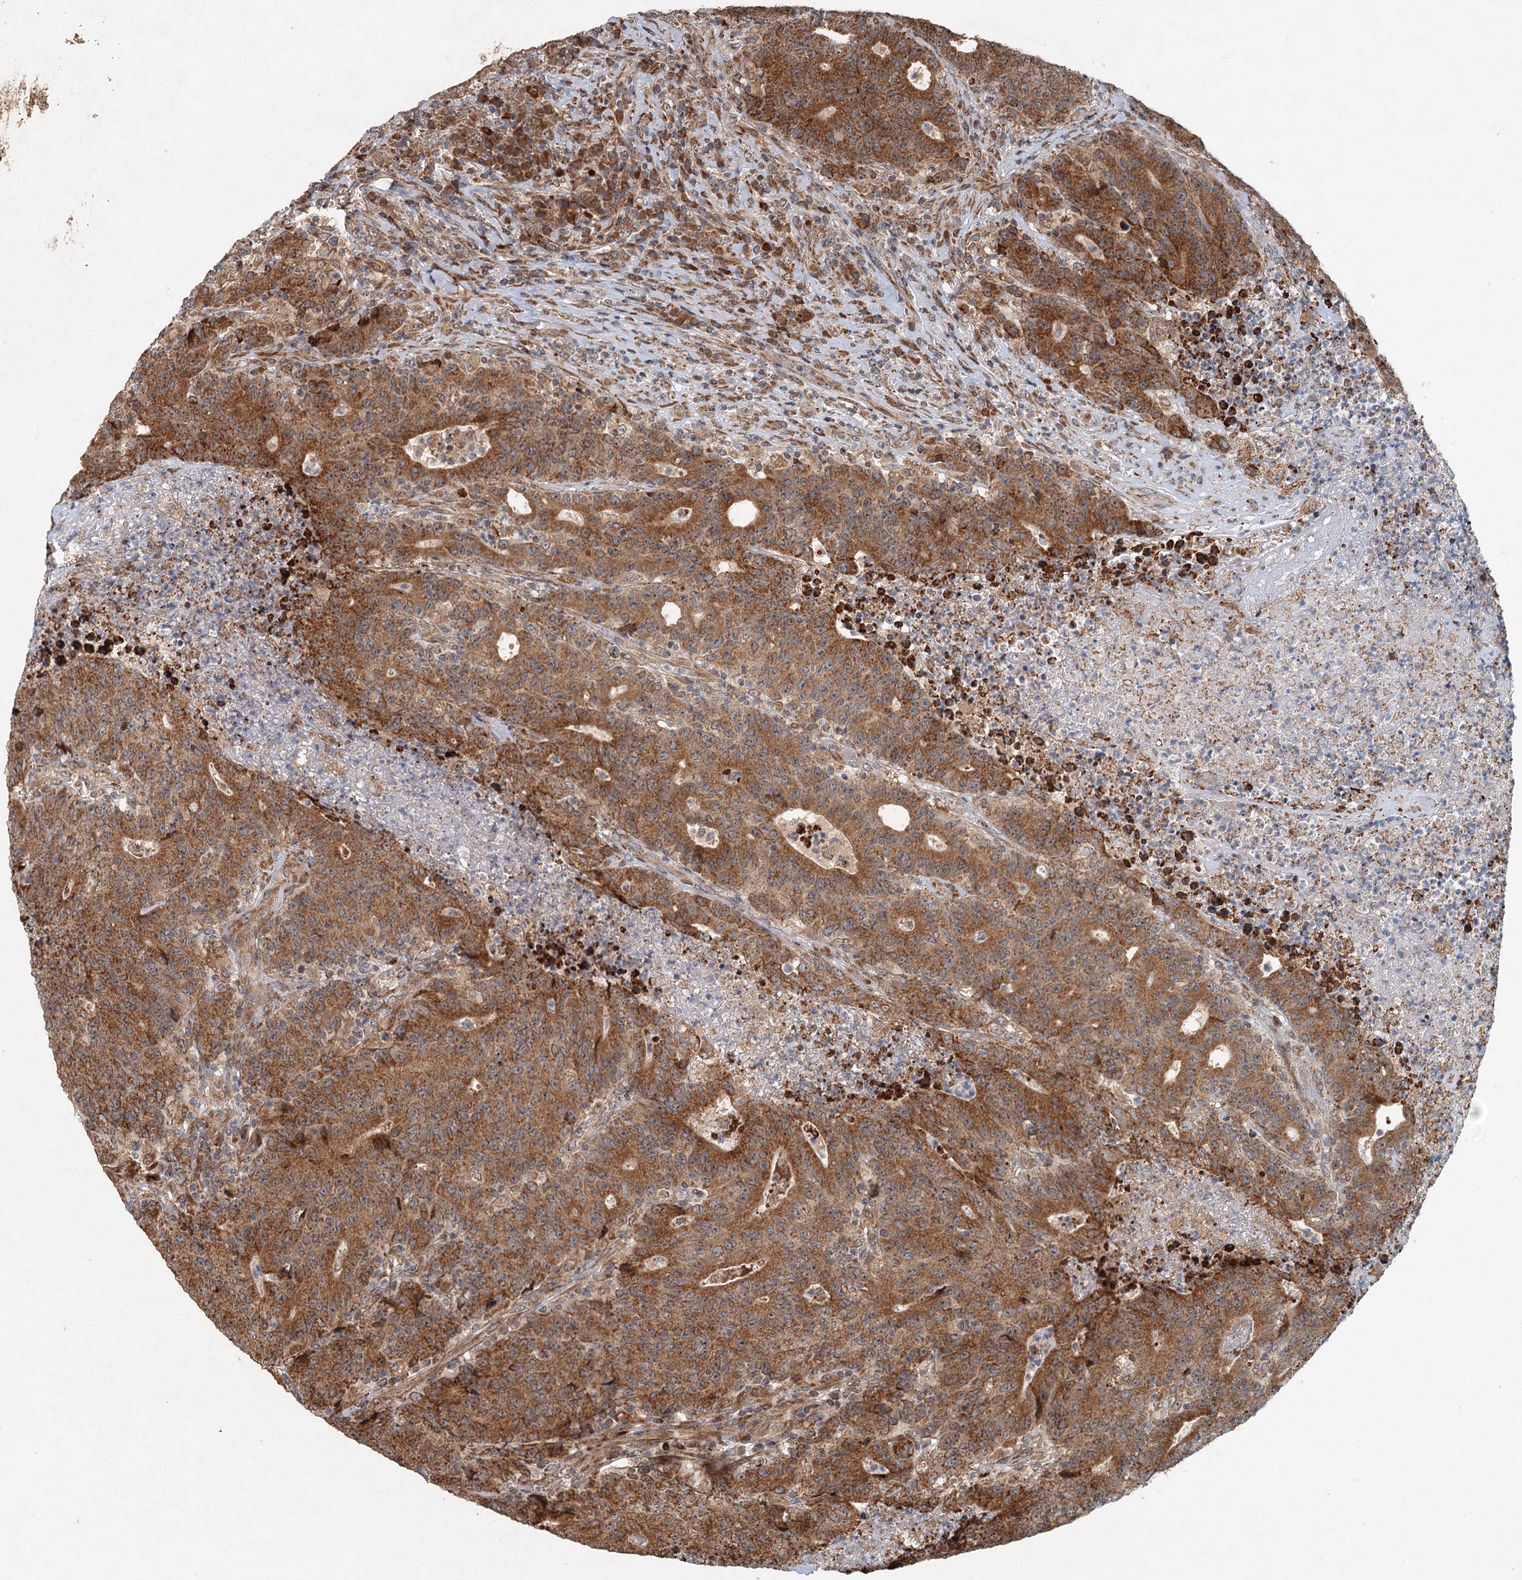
{"staining": {"intensity": "moderate", "quantity": ">75%", "location": "cytoplasmic/membranous"}, "tissue": "colorectal cancer", "cell_type": "Tumor cells", "image_type": "cancer", "snomed": [{"axis": "morphology", "description": "Adenocarcinoma, NOS"}, {"axis": "topography", "description": "Colon"}], "caption": "The image exhibits staining of colorectal cancer, revealing moderate cytoplasmic/membranous protein positivity (brown color) within tumor cells.", "gene": "SRPX2", "patient": {"sex": "female", "age": 75}}